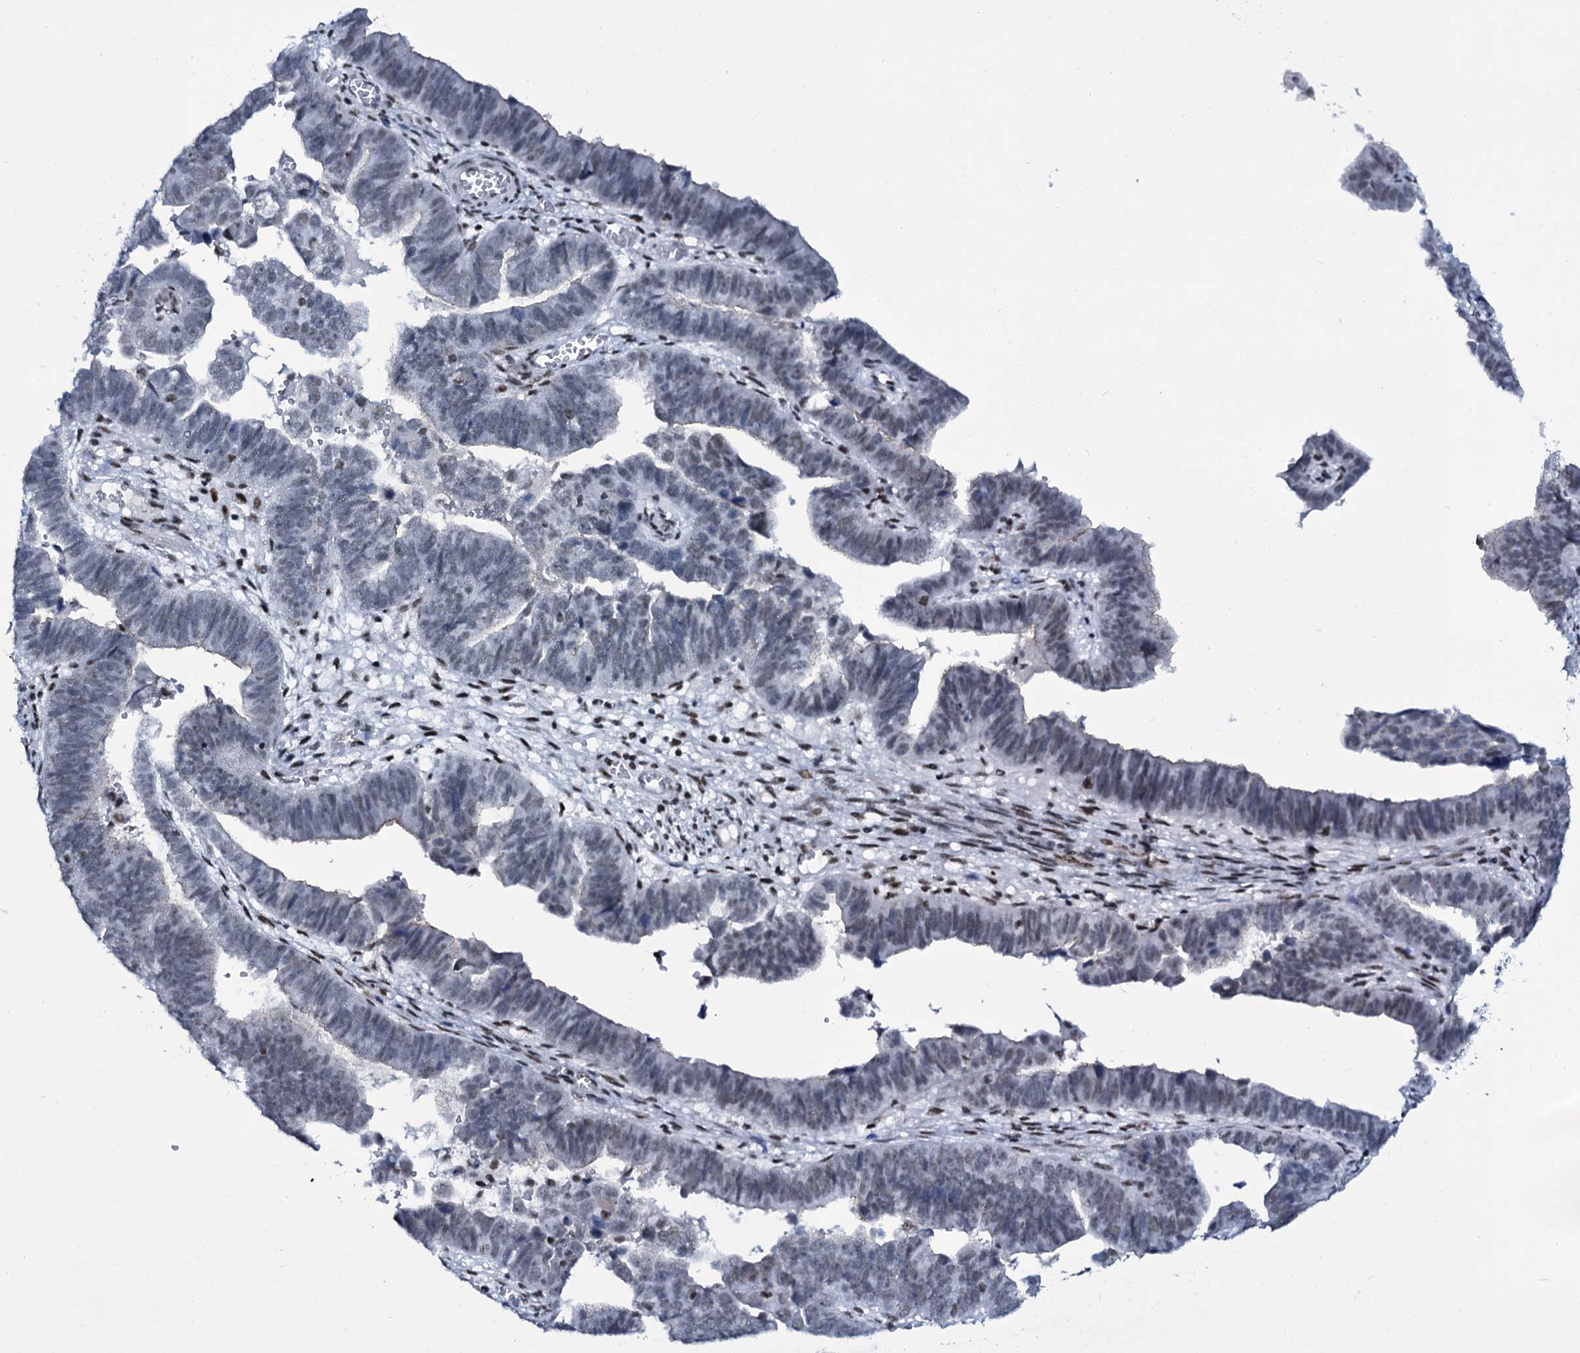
{"staining": {"intensity": "negative", "quantity": "none", "location": "none"}, "tissue": "endometrial cancer", "cell_type": "Tumor cells", "image_type": "cancer", "snomed": [{"axis": "morphology", "description": "Adenocarcinoma, NOS"}, {"axis": "topography", "description": "Endometrium"}], "caption": "Protein analysis of adenocarcinoma (endometrial) exhibits no significant positivity in tumor cells. (DAB IHC visualized using brightfield microscopy, high magnification).", "gene": "ZMIZ2", "patient": {"sex": "female", "age": 75}}